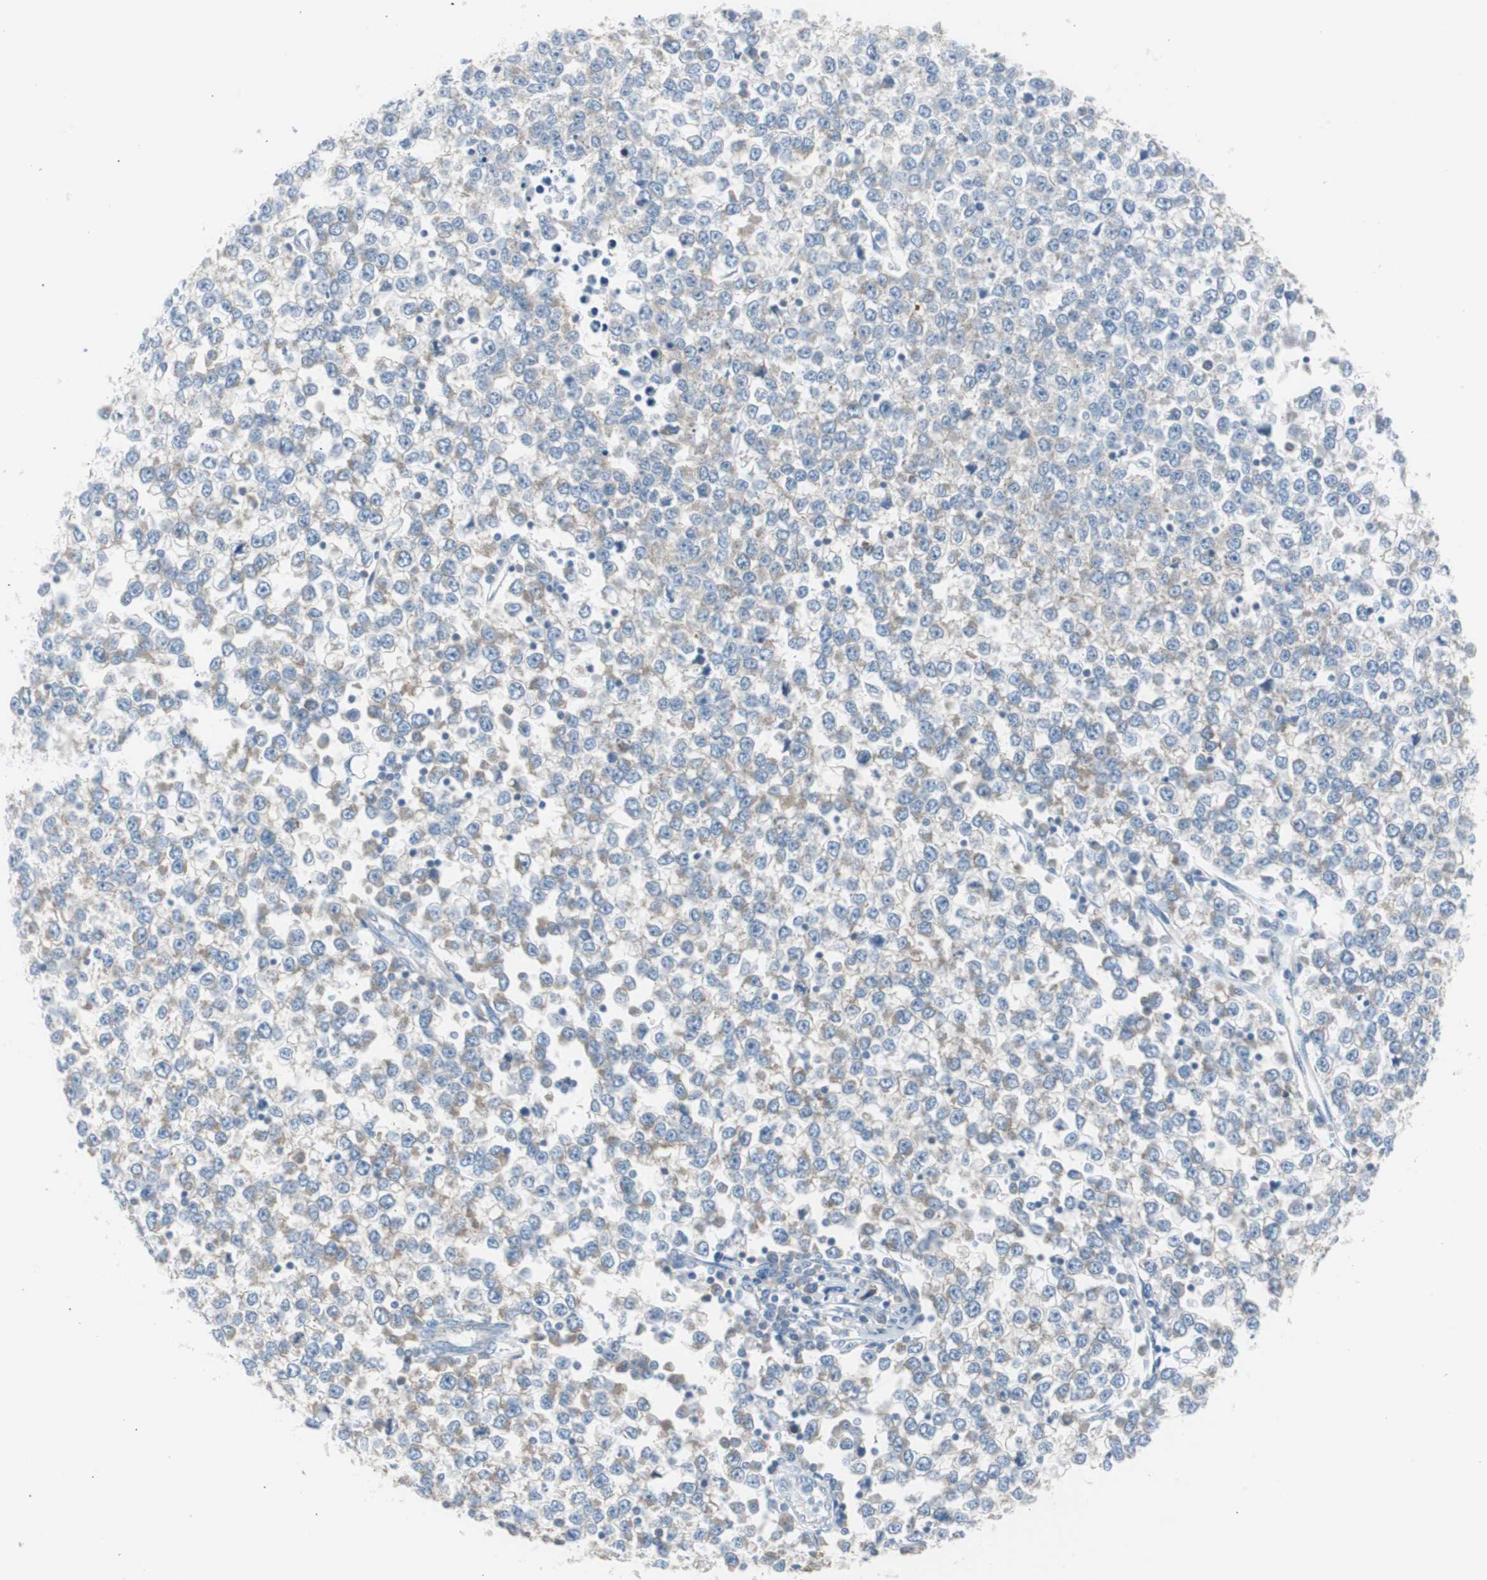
{"staining": {"intensity": "weak", "quantity": "25%-75%", "location": "cytoplasmic/membranous"}, "tissue": "testis cancer", "cell_type": "Tumor cells", "image_type": "cancer", "snomed": [{"axis": "morphology", "description": "Seminoma, NOS"}, {"axis": "topography", "description": "Testis"}], "caption": "This is a photomicrograph of immunohistochemistry (IHC) staining of testis cancer (seminoma), which shows weak expression in the cytoplasmic/membranous of tumor cells.", "gene": "RPS12", "patient": {"sex": "male", "age": 65}}